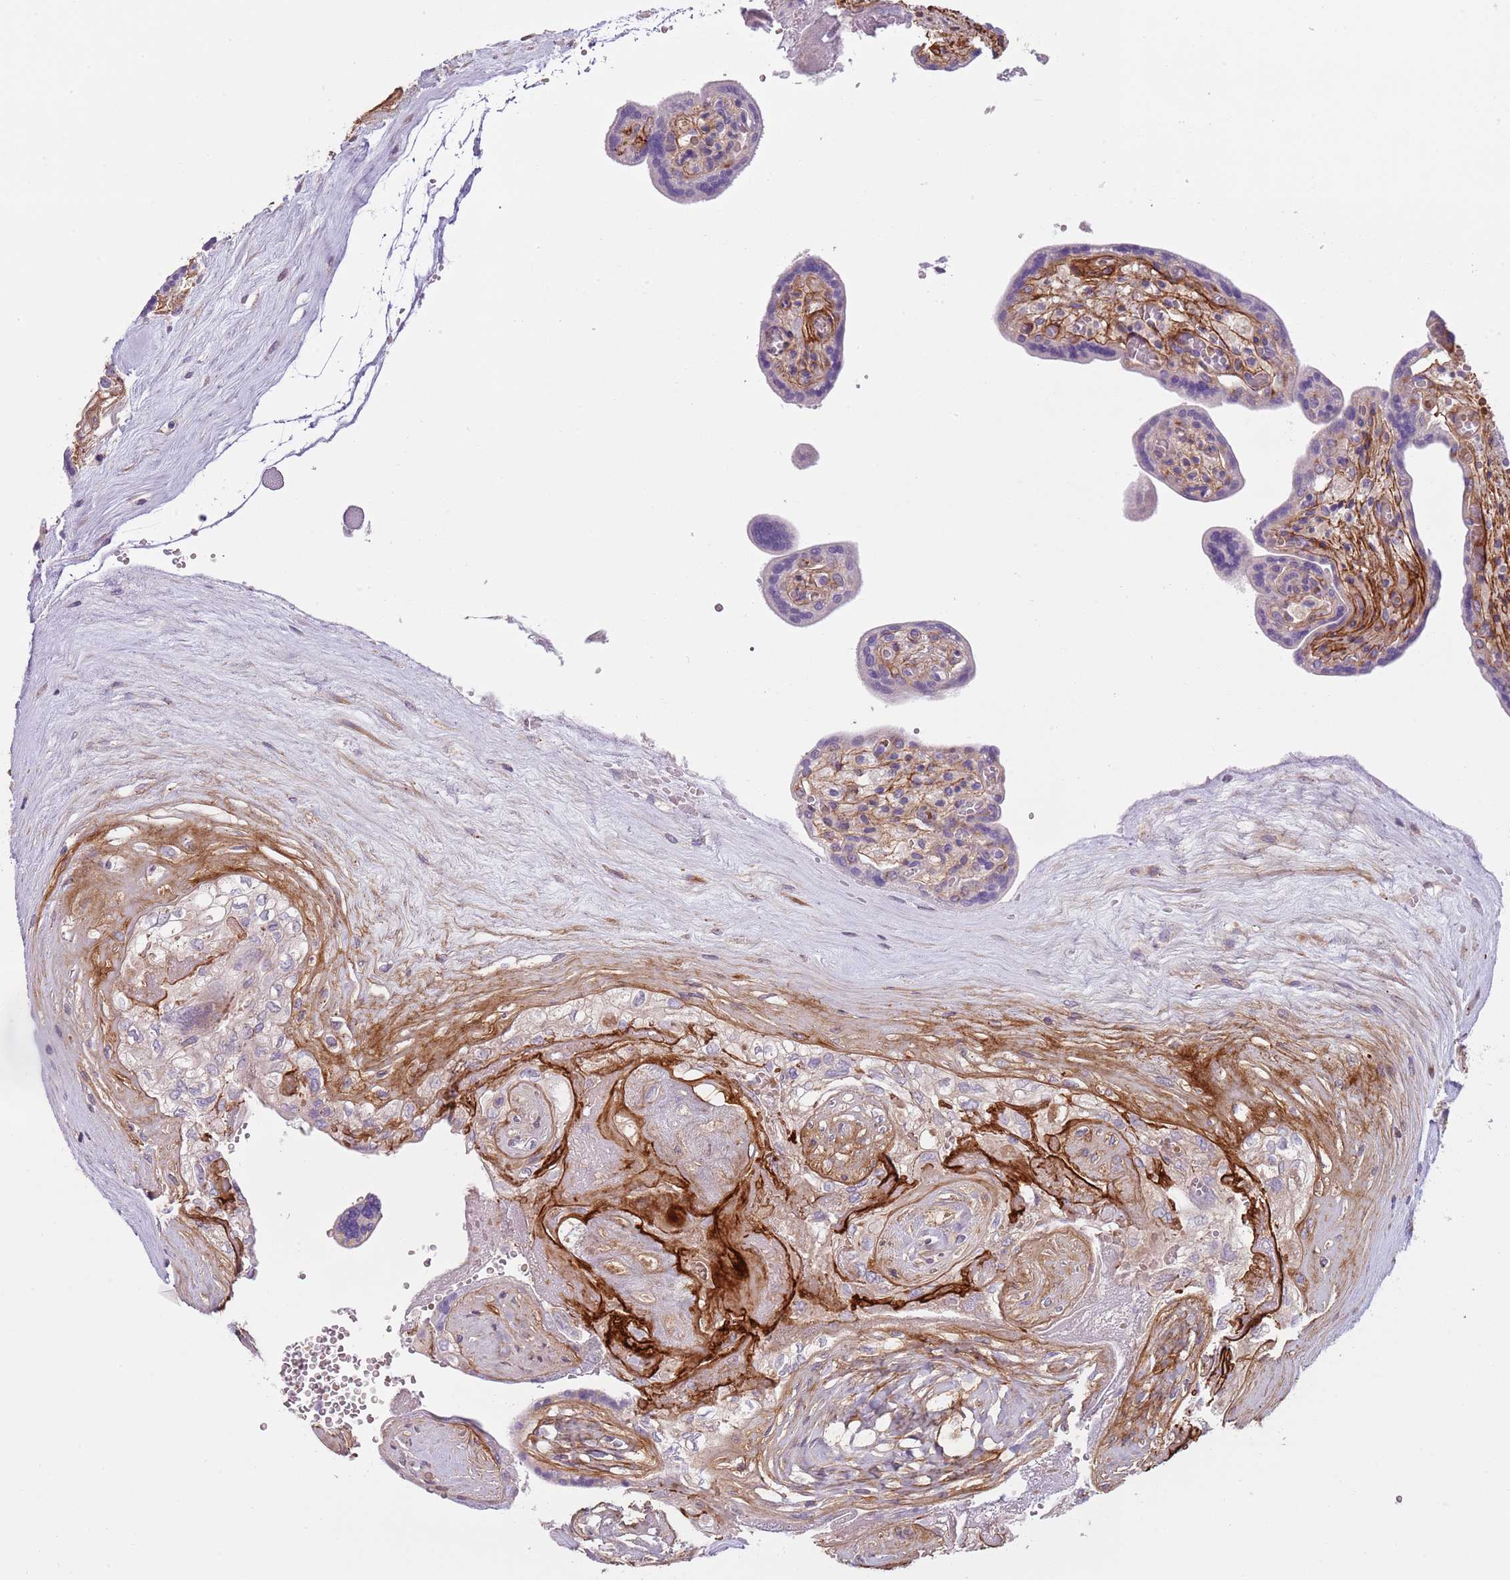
{"staining": {"intensity": "negative", "quantity": "none", "location": "none"}, "tissue": "placenta", "cell_type": "Trophoblastic cells", "image_type": "normal", "snomed": [{"axis": "morphology", "description": "Normal tissue, NOS"}, {"axis": "topography", "description": "Placenta"}], "caption": "Immunohistochemistry micrograph of normal placenta: human placenta stained with DAB displays no significant protein positivity in trophoblastic cells.", "gene": "TINAGL1", "patient": {"sex": "female", "age": 37}}